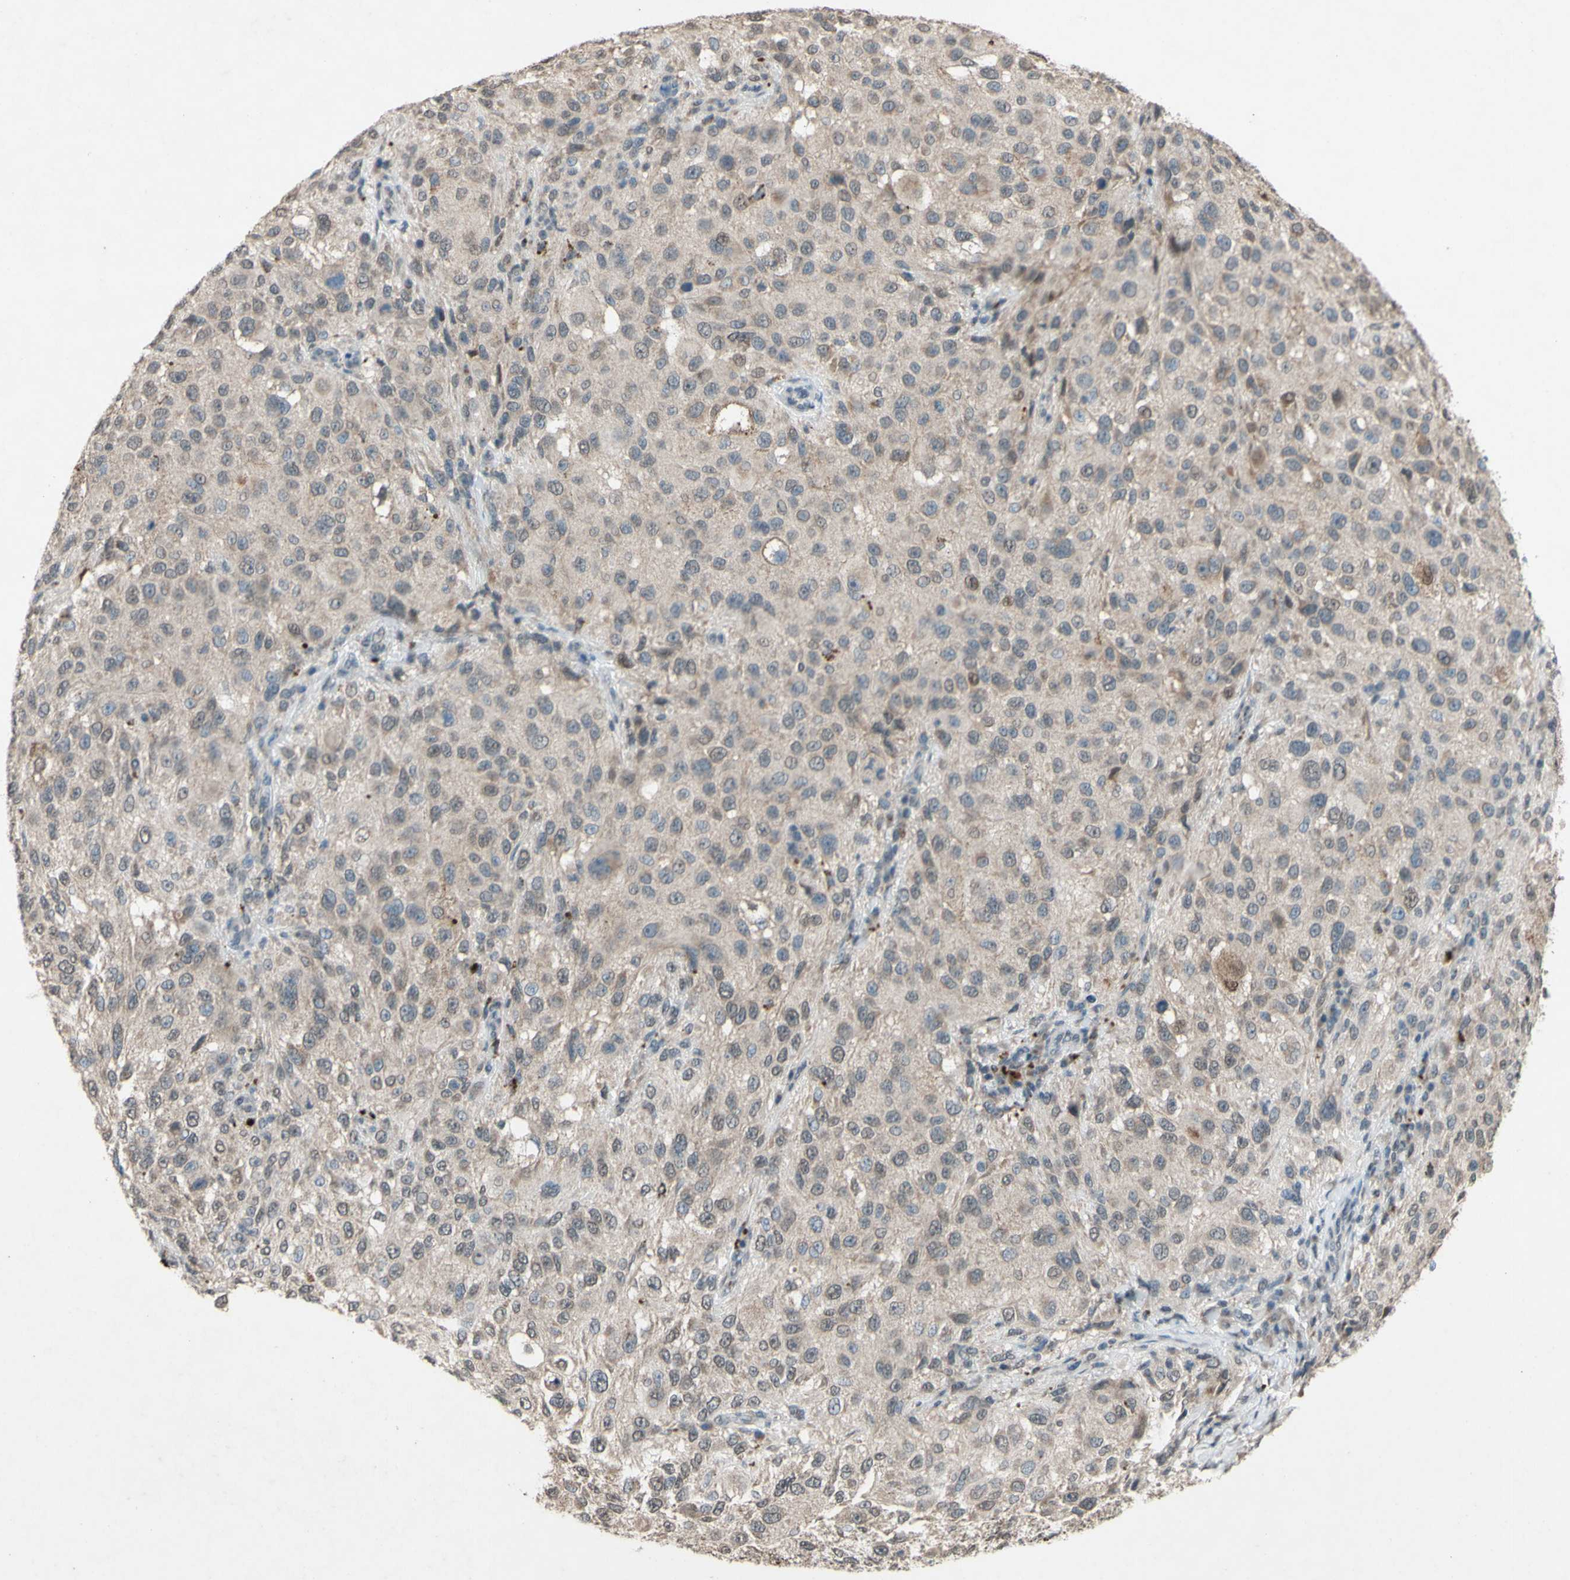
{"staining": {"intensity": "weak", "quantity": ">75%", "location": "cytoplasmic/membranous"}, "tissue": "melanoma", "cell_type": "Tumor cells", "image_type": "cancer", "snomed": [{"axis": "morphology", "description": "Necrosis, NOS"}, {"axis": "morphology", "description": "Malignant melanoma, NOS"}, {"axis": "topography", "description": "Skin"}], "caption": "Melanoma stained with DAB immunohistochemistry exhibits low levels of weak cytoplasmic/membranous staining in about >75% of tumor cells. (Stains: DAB in brown, nuclei in blue, Microscopy: brightfield microscopy at high magnification).", "gene": "CDCP1", "patient": {"sex": "female", "age": 87}}